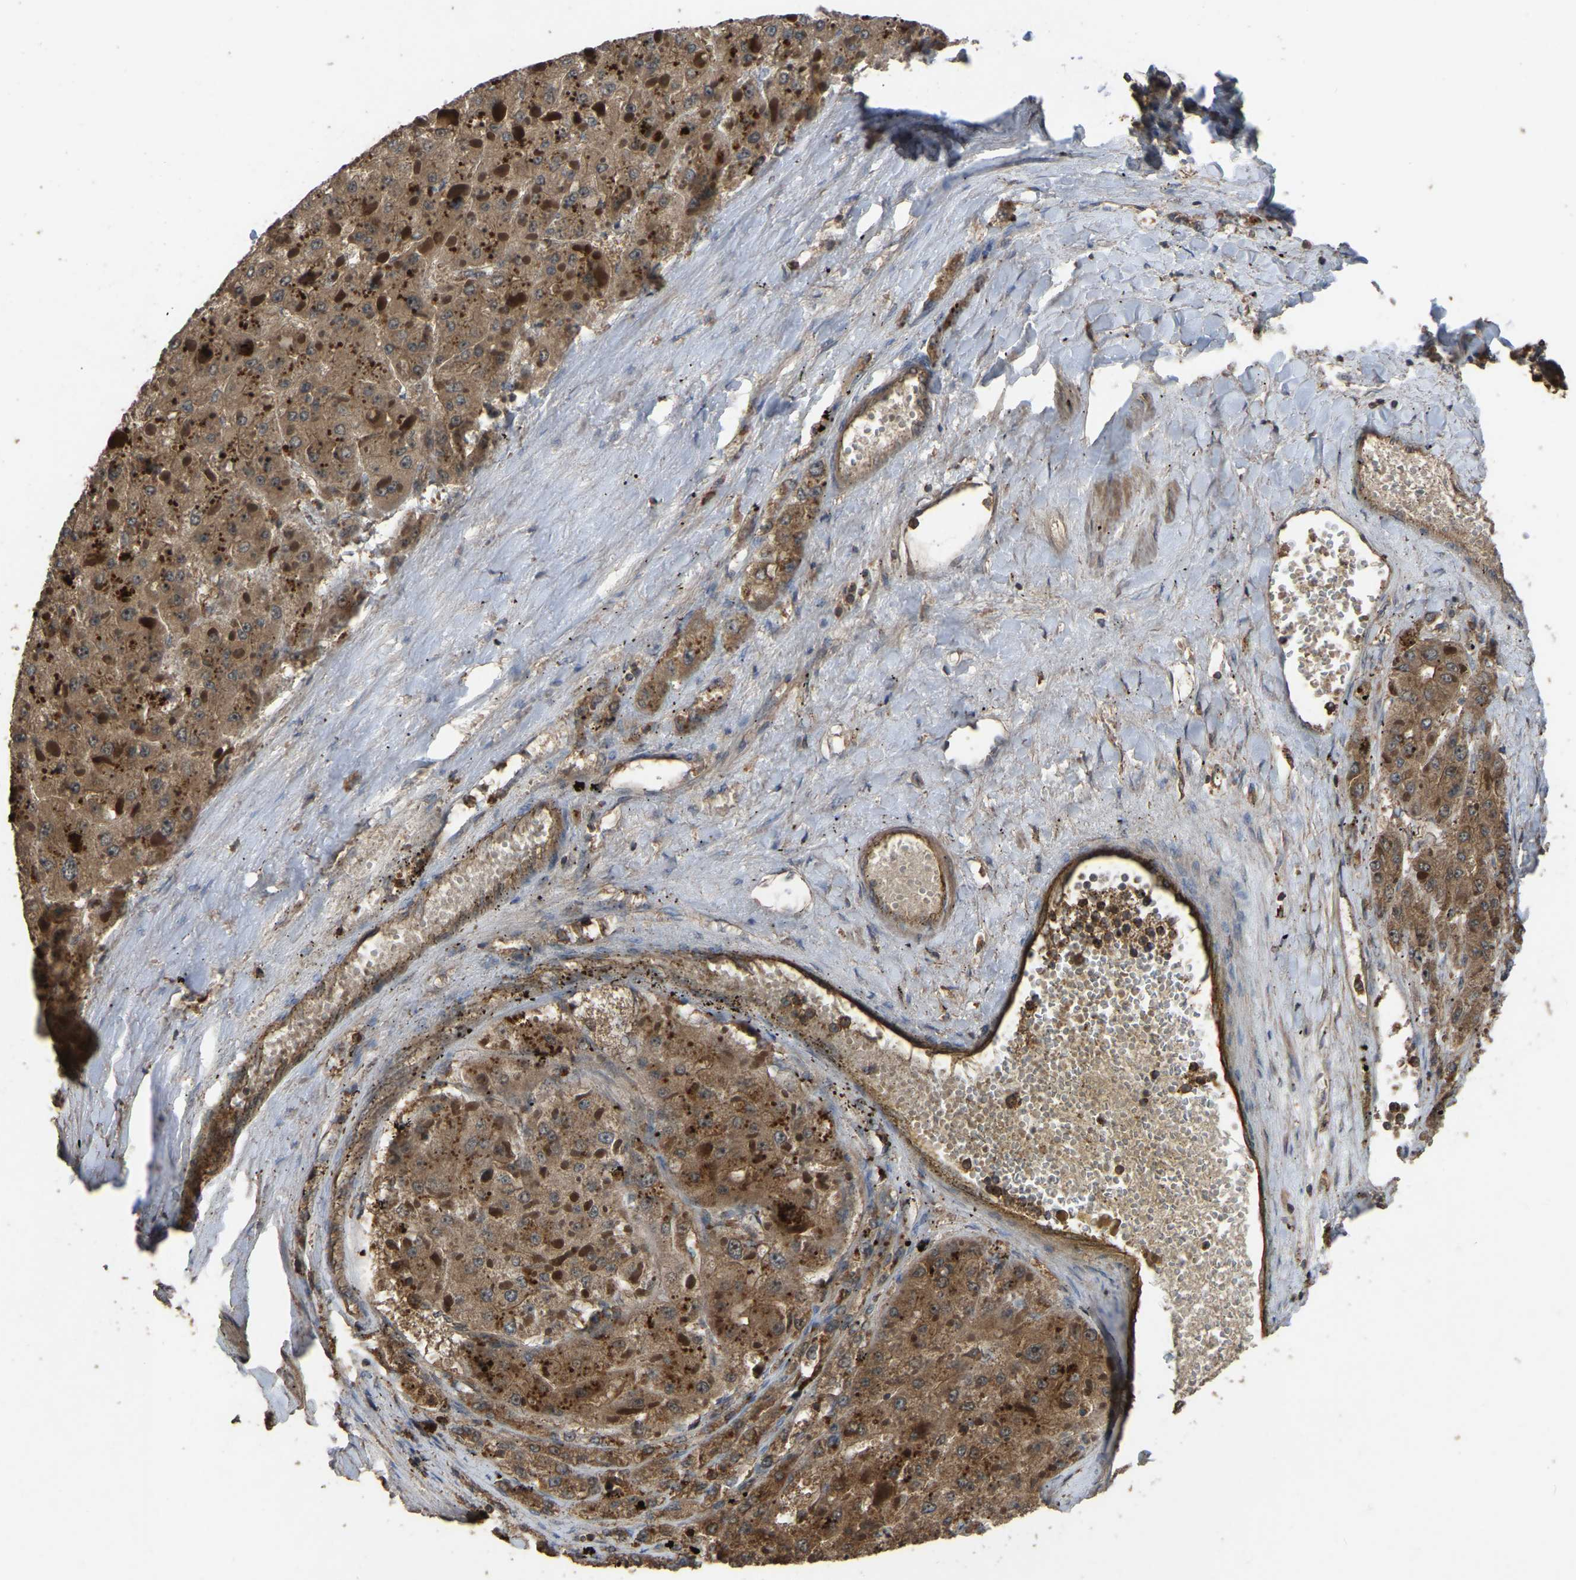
{"staining": {"intensity": "moderate", "quantity": ">75%", "location": "cytoplasmic/membranous"}, "tissue": "liver cancer", "cell_type": "Tumor cells", "image_type": "cancer", "snomed": [{"axis": "morphology", "description": "Carcinoma, Hepatocellular, NOS"}, {"axis": "topography", "description": "Liver"}], "caption": "Tumor cells reveal medium levels of moderate cytoplasmic/membranous staining in approximately >75% of cells in hepatocellular carcinoma (liver). (Brightfield microscopy of DAB IHC at high magnification).", "gene": "FHIT", "patient": {"sex": "female", "age": 73}}